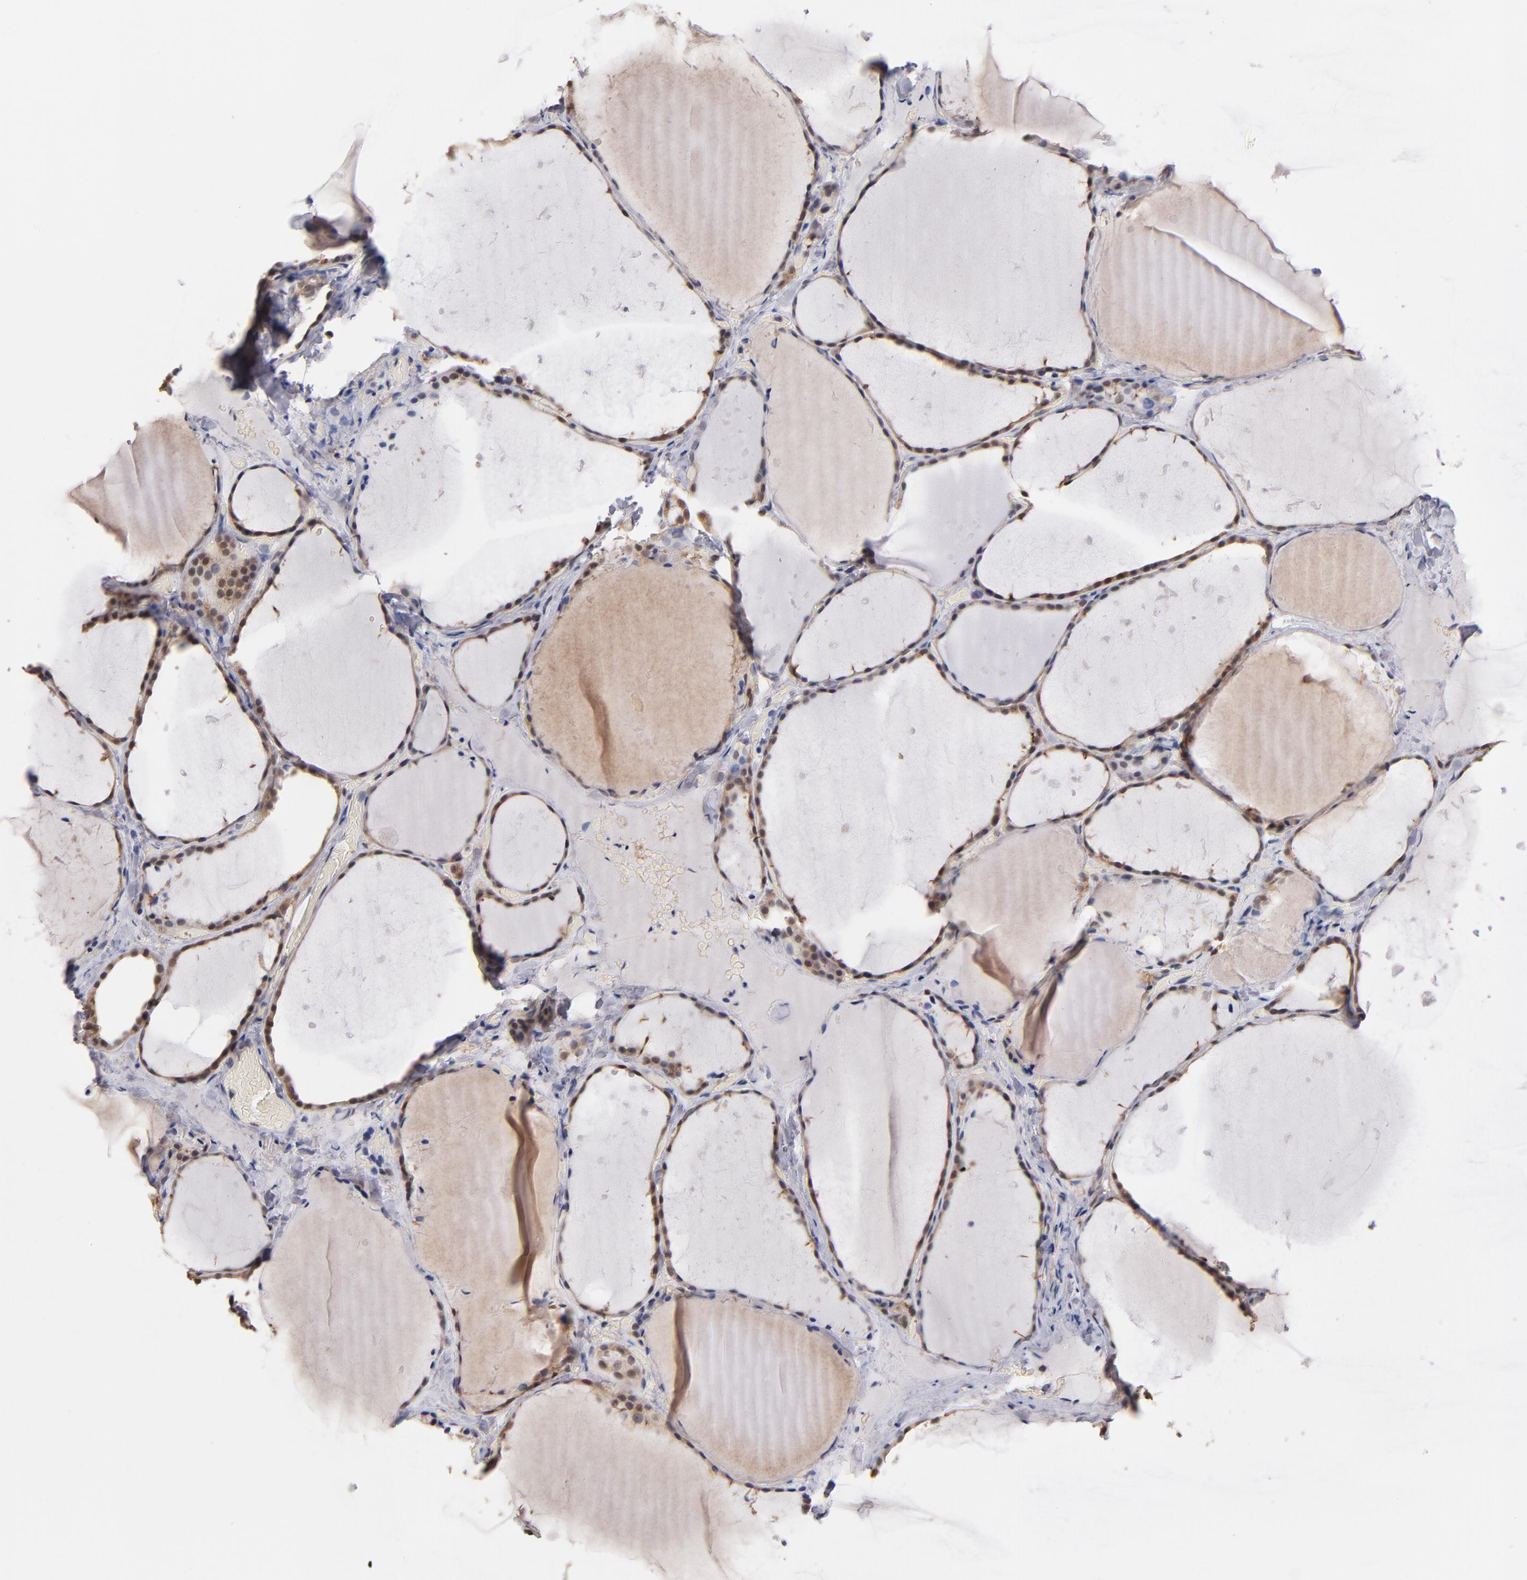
{"staining": {"intensity": "weak", "quantity": "25%-75%", "location": "cytoplasmic/membranous"}, "tissue": "thyroid gland", "cell_type": "Glandular cells", "image_type": "normal", "snomed": [{"axis": "morphology", "description": "Normal tissue, NOS"}, {"axis": "topography", "description": "Thyroid gland"}], "caption": "Immunohistochemical staining of unremarkable human thyroid gland shows low levels of weak cytoplasmic/membranous staining in about 25%-75% of glandular cells.", "gene": "PSMD10", "patient": {"sex": "female", "age": 22}}